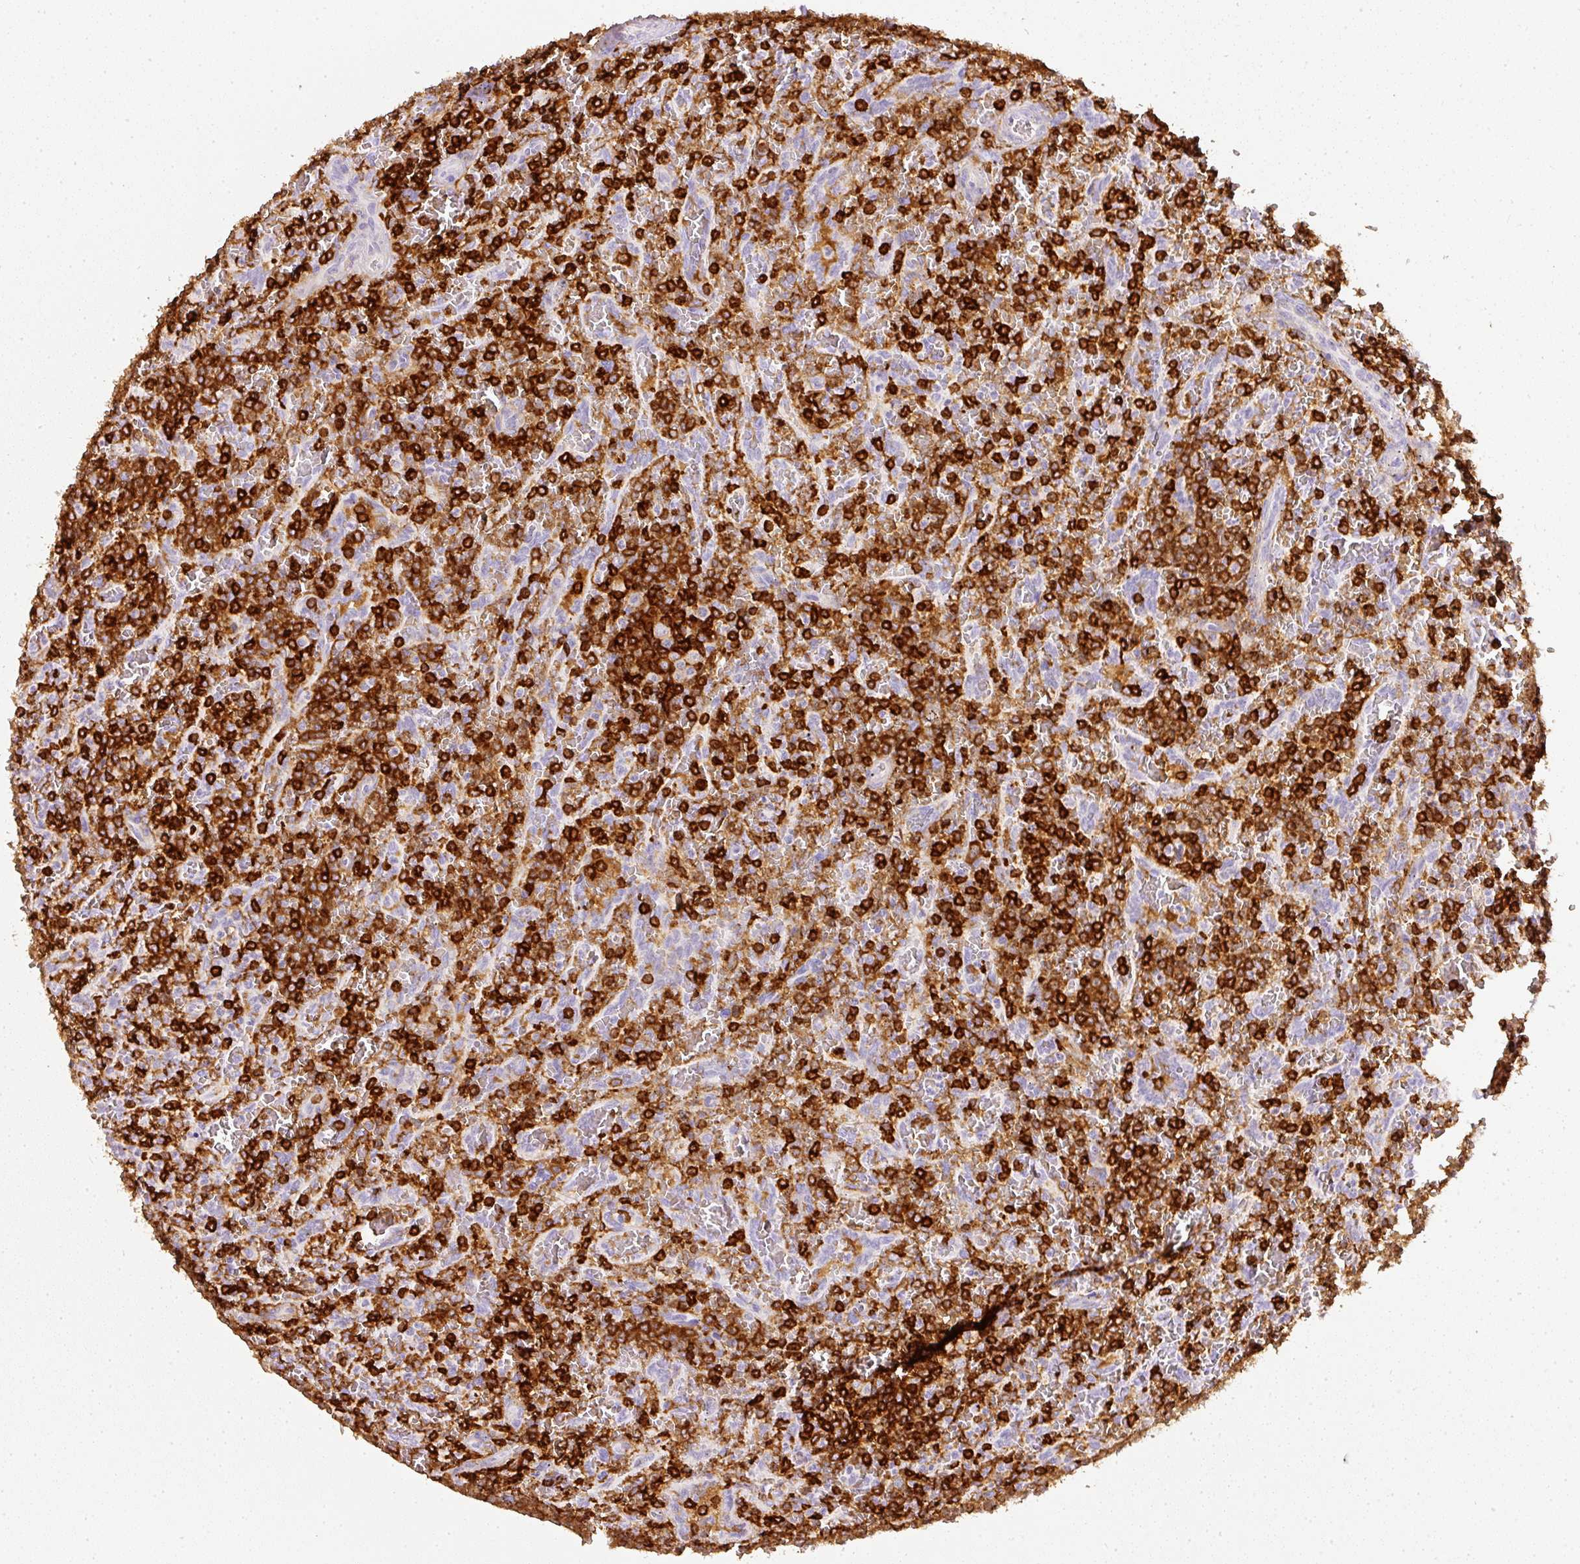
{"staining": {"intensity": "strong", "quantity": ">75%", "location": "cytoplasmic/membranous"}, "tissue": "lymphoma", "cell_type": "Tumor cells", "image_type": "cancer", "snomed": [{"axis": "morphology", "description": "Malignant lymphoma, non-Hodgkin's type, Low grade"}, {"axis": "topography", "description": "Spleen"}], "caption": "Strong cytoplasmic/membranous protein staining is present in about >75% of tumor cells in lymphoma.", "gene": "EVL", "patient": {"sex": "female", "age": 64}}